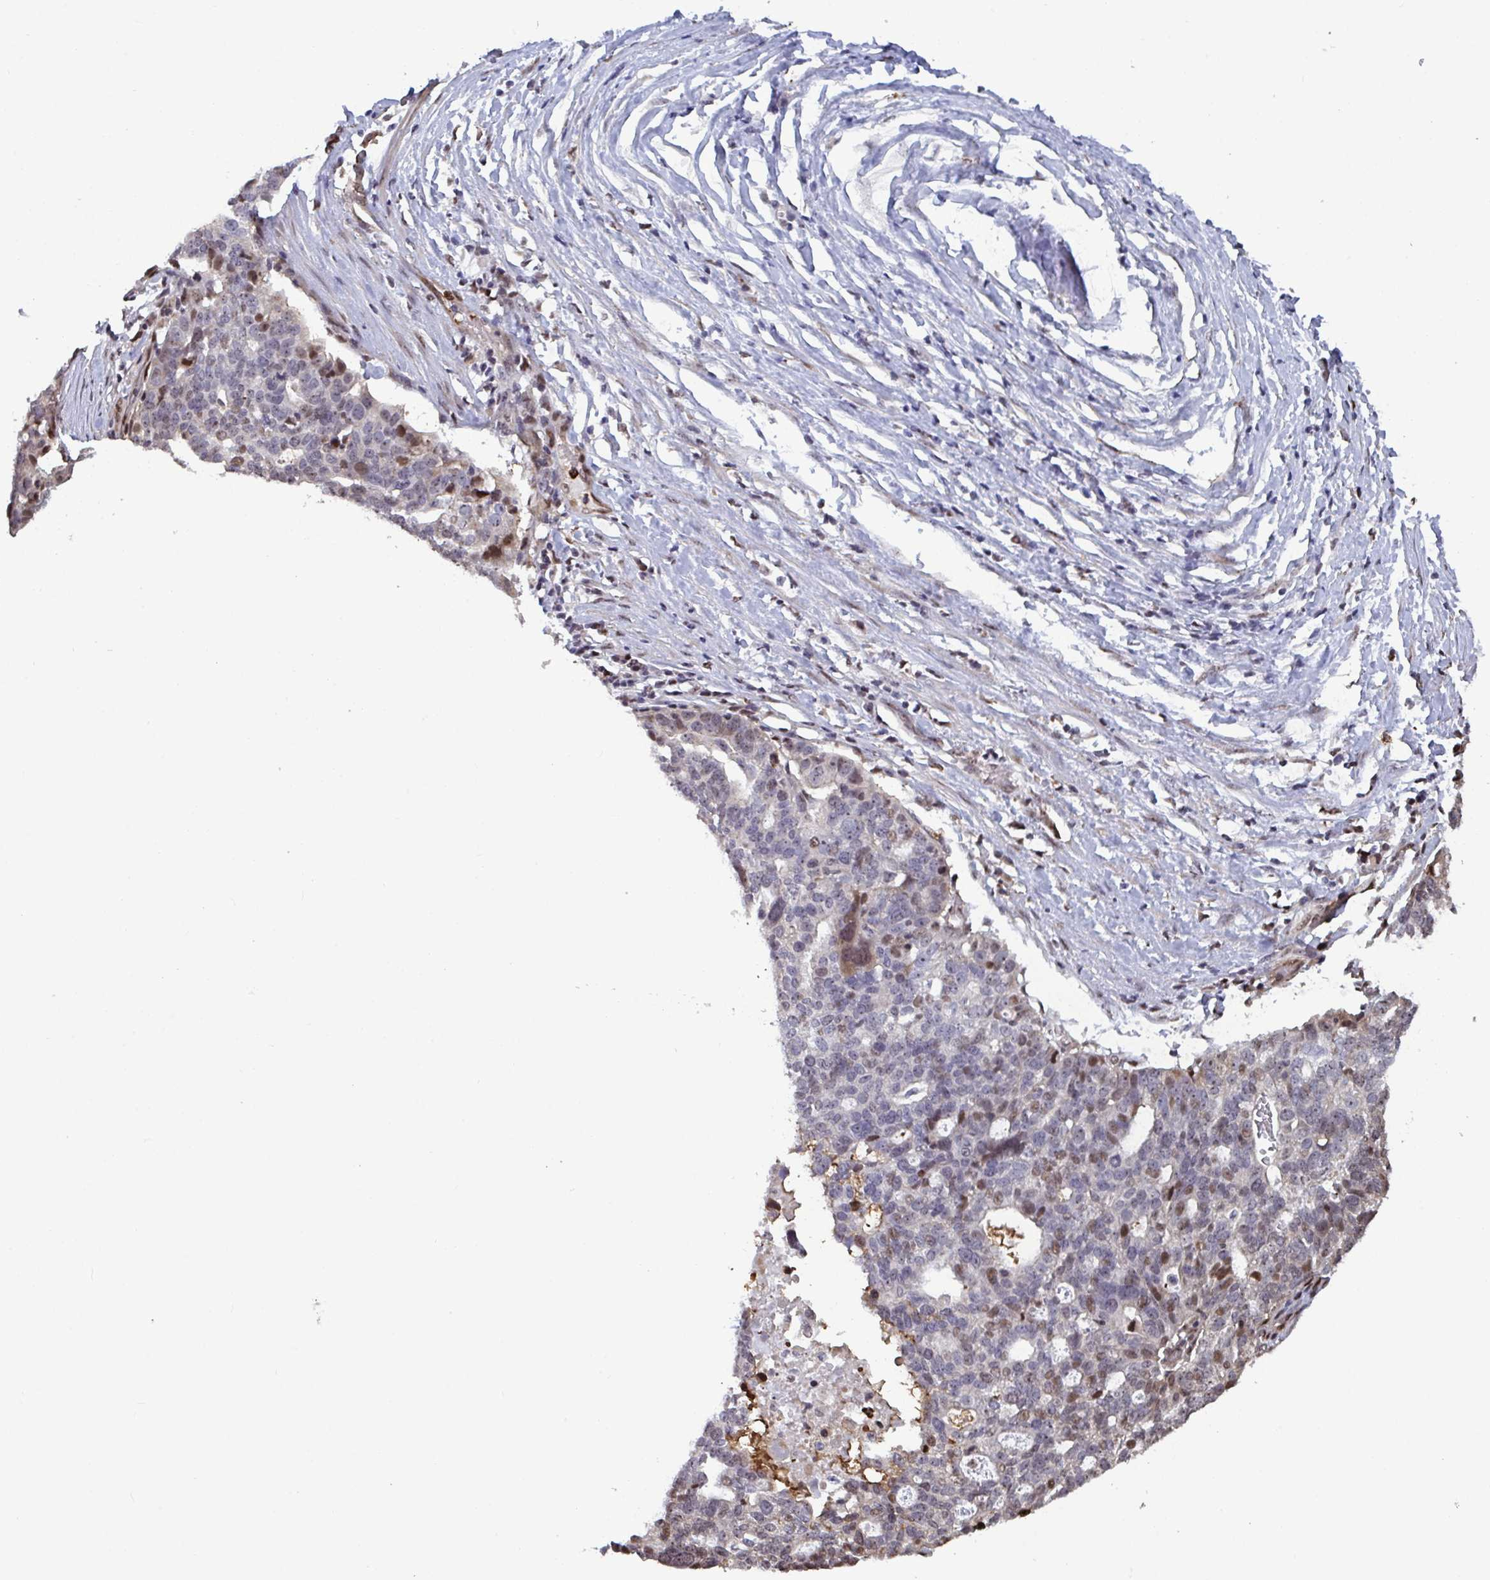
{"staining": {"intensity": "moderate", "quantity": "<25%", "location": "nuclear"}, "tissue": "ovarian cancer", "cell_type": "Tumor cells", "image_type": "cancer", "snomed": [{"axis": "morphology", "description": "Cystadenocarcinoma, serous, NOS"}, {"axis": "topography", "description": "Ovary"}], "caption": "Immunohistochemistry histopathology image of neoplastic tissue: human serous cystadenocarcinoma (ovarian) stained using IHC displays low levels of moderate protein expression localized specifically in the nuclear of tumor cells, appearing as a nuclear brown color.", "gene": "PELI2", "patient": {"sex": "female", "age": 59}}